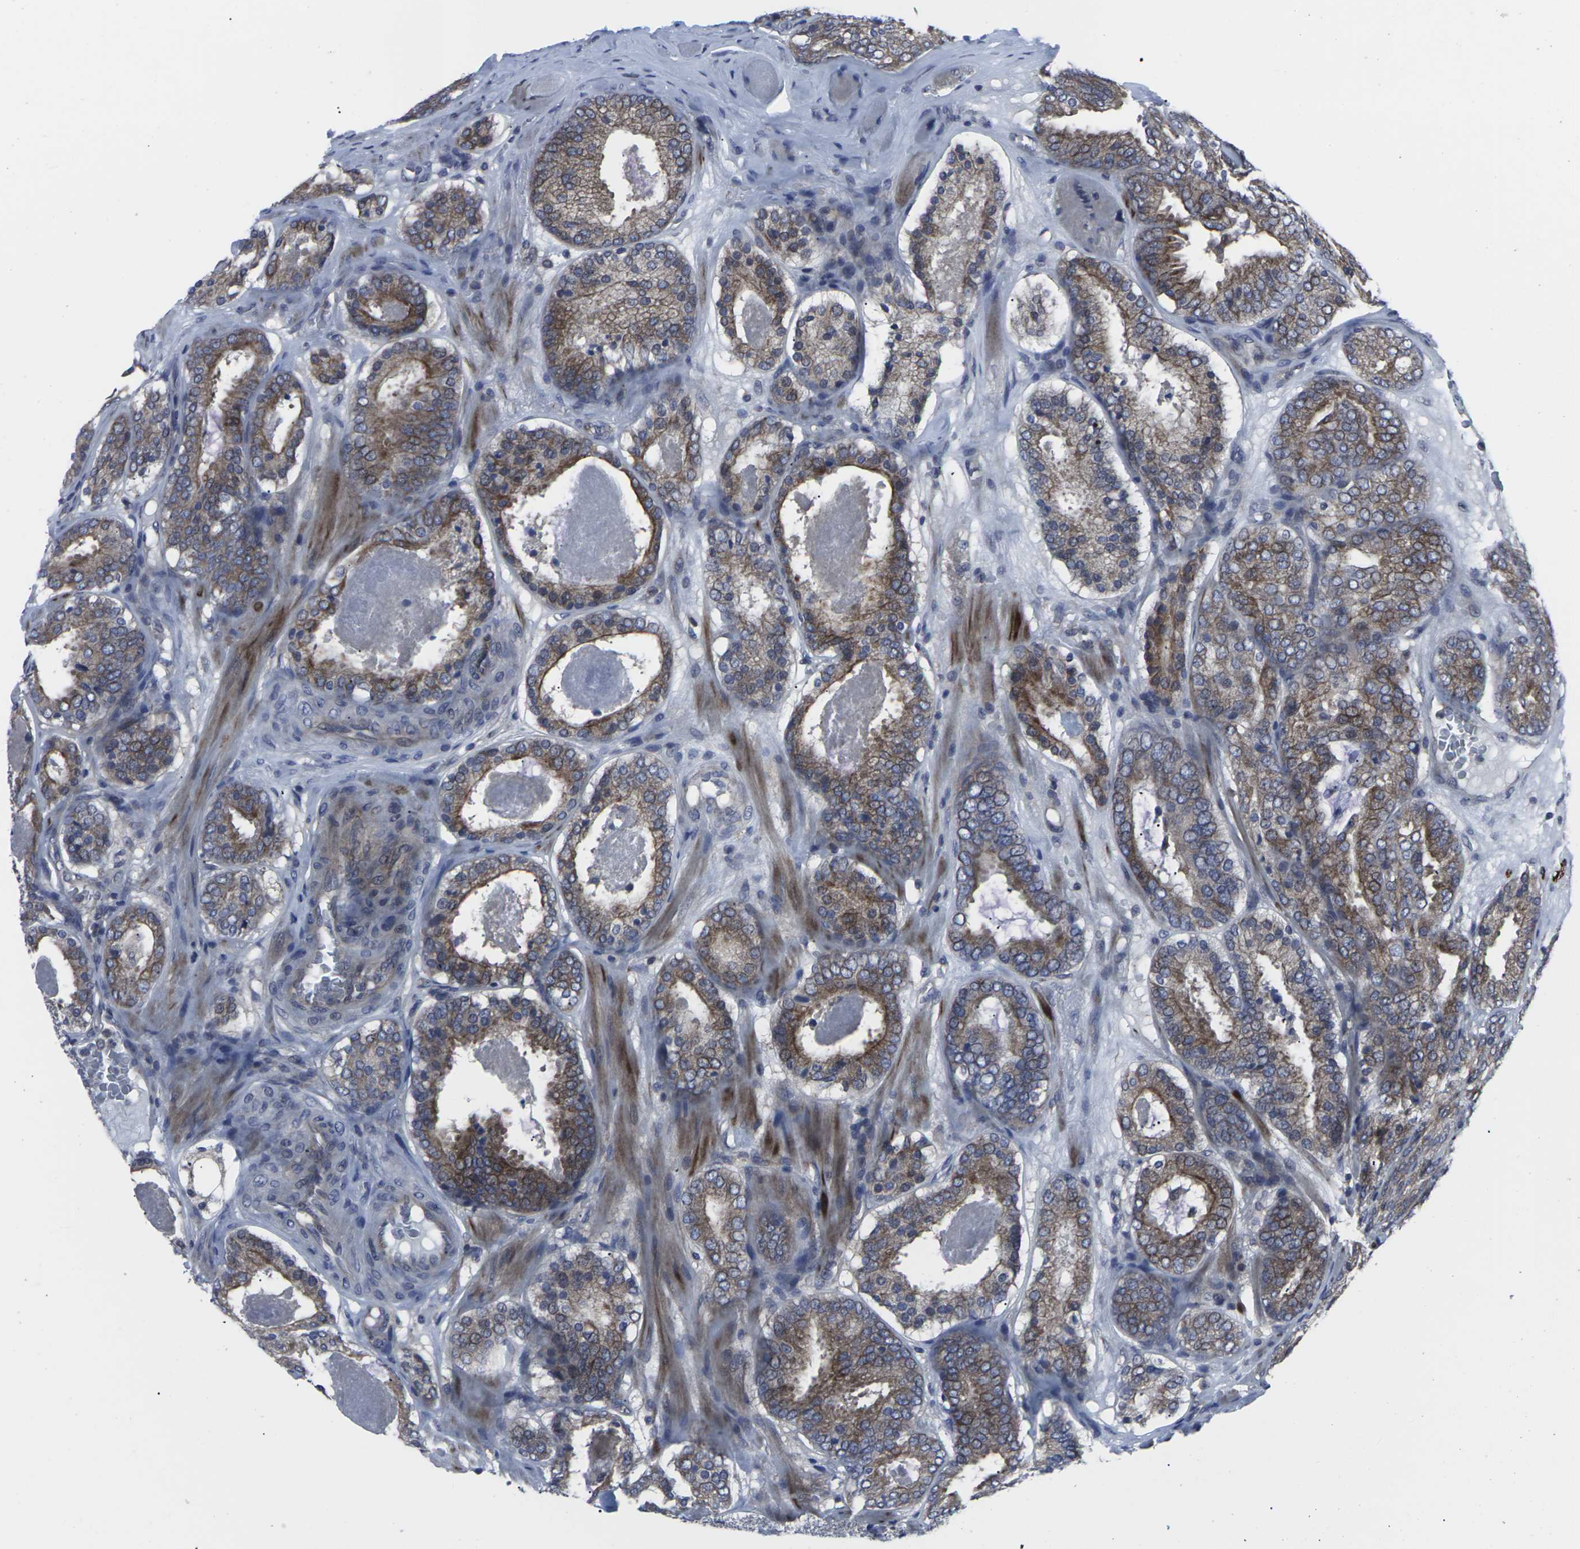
{"staining": {"intensity": "moderate", "quantity": ">75%", "location": "cytoplasmic/membranous"}, "tissue": "prostate cancer", "cell_type": "Tumor cells", "image_type": "cancer", "snomed": [{"axis": "morphology", "description": "Adenocarcinoma, Low grade"}, {"axis": "topography", "description": "Prostate"}], "caption": "A brown stain highlights moderate cytoplasmic/membranous positivity of a protein in prostate cancer tumor cells.", "gene": "HPRT1", "patient": {"sex": "male", "age": 69}}